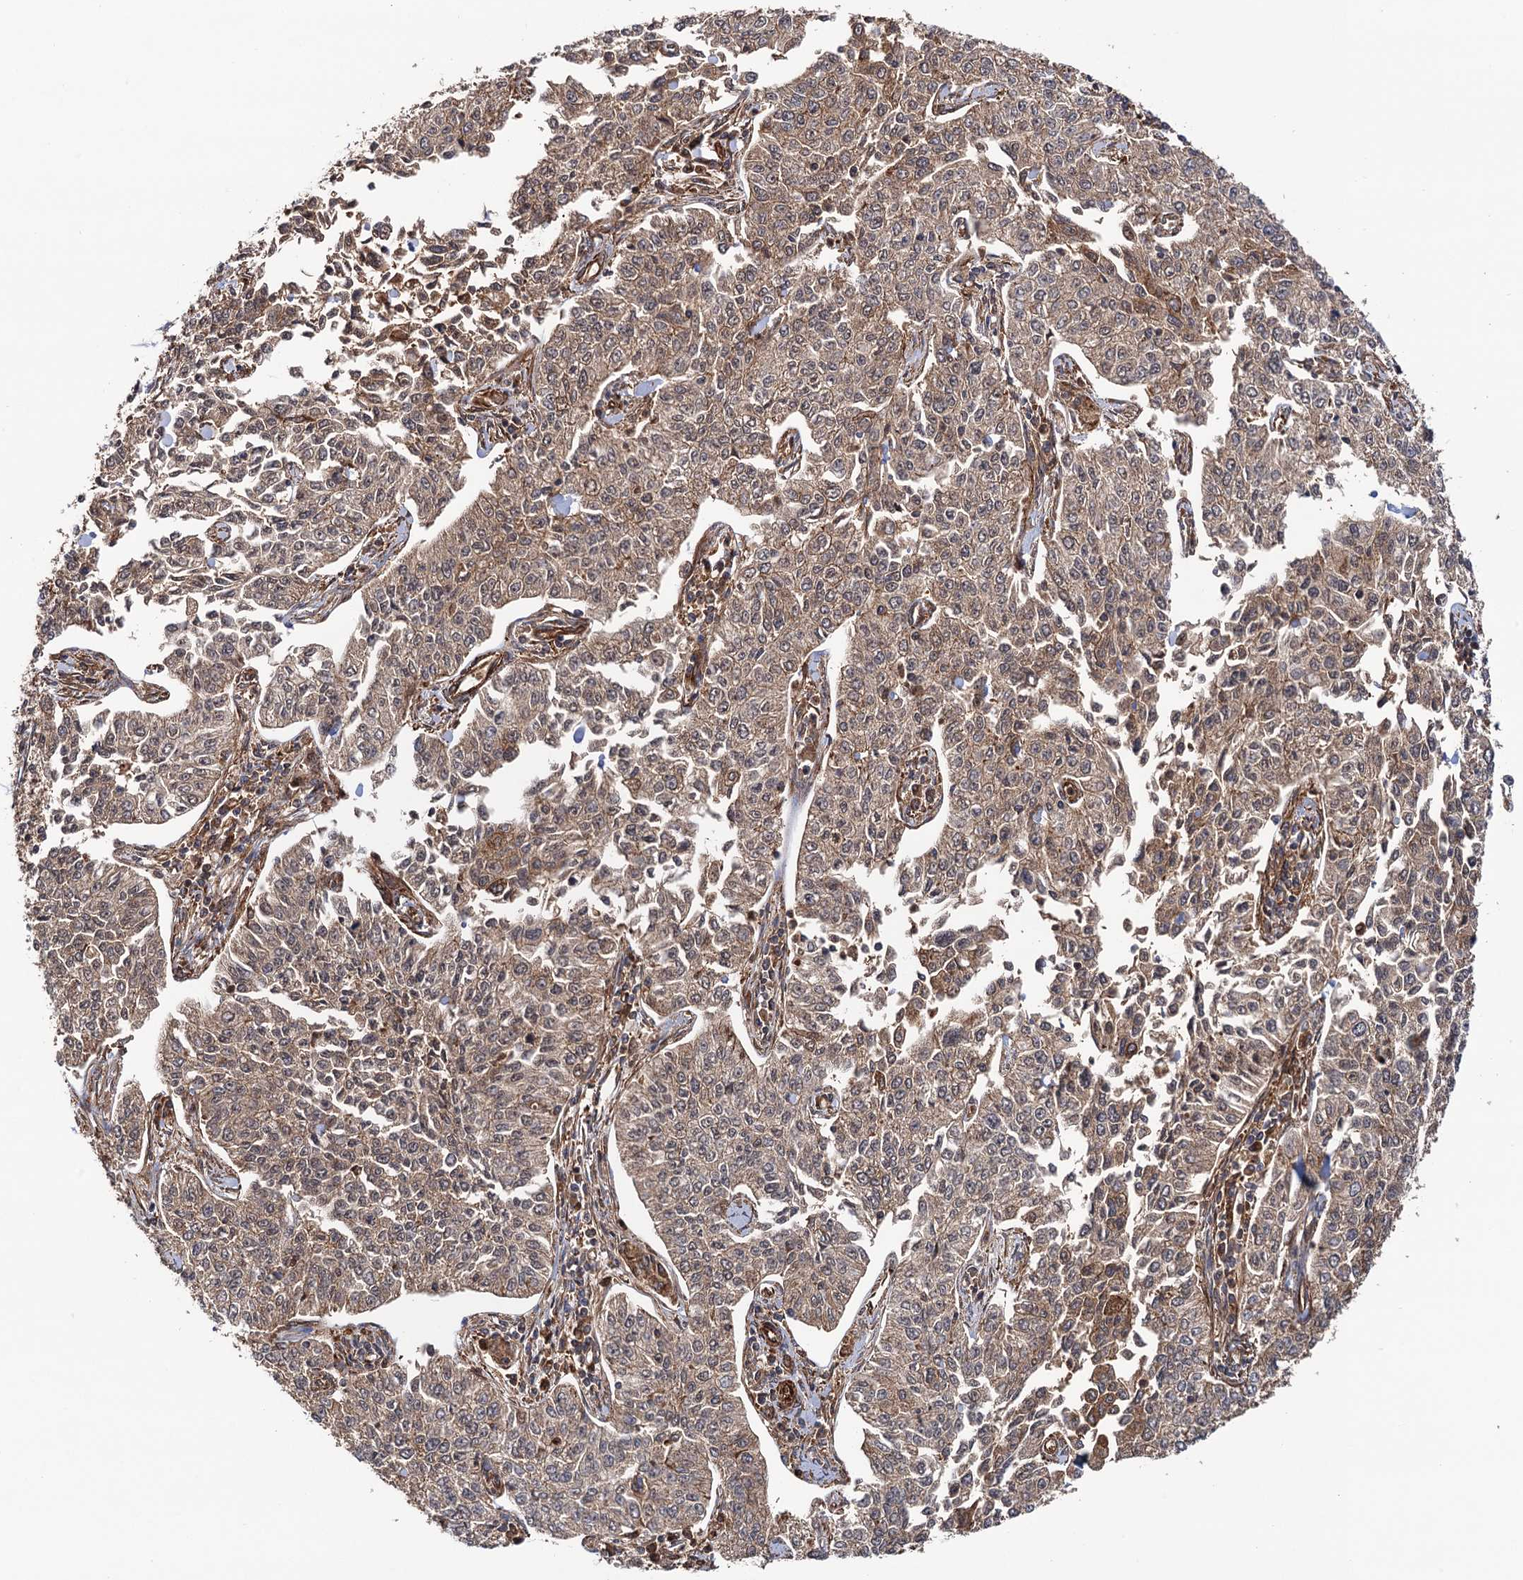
{"staining": {"intensity": "moderate", "quantity": ">75%", "location": "cytoplasmic/membranous"}, "tissue": "cervical cancer", "cell_type": "Tumor cells", "image_type": "cancer", "snomed": [{"axis": "morphology", "description": "Squamous cell carcinoma, NOS"}, {"axis": "topography", "description": "Cervix"}], "caption": "This is an image of IHC staining of cervical cancer (squamous cell carcinoma), which shows moderate expression in the cytoplasmic/membranous of tumor cells.", "gene": "ATP8B4", "patient": {"sex": "female", "age": 35}}